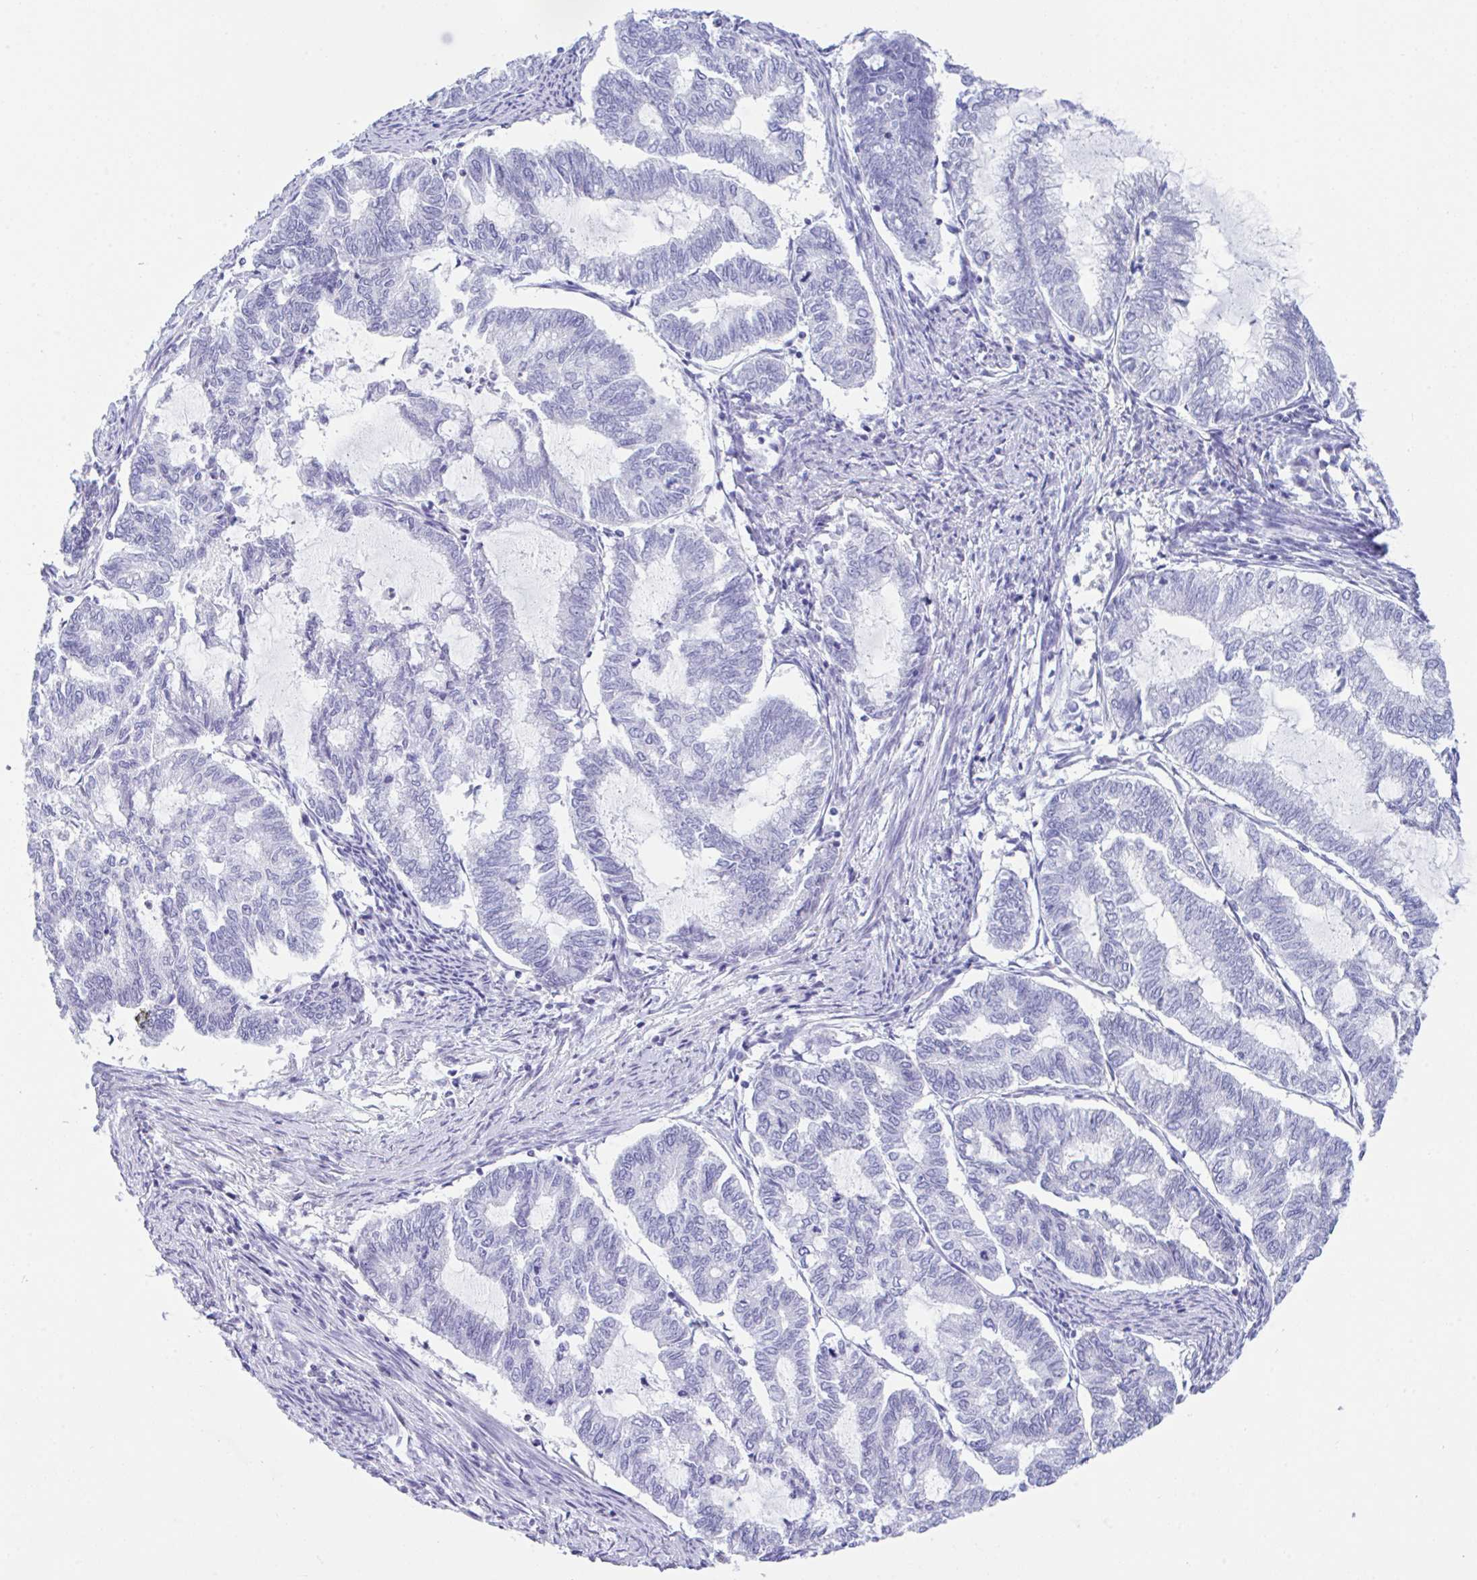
{"staining": {"intensity": "negative", "quantity": "none", "location": "none"}, "tissue": "endometrial cancer", "cell_type": "Tumor cells", "image_type": "cancer", "snomed": [{"axis": "morphology", "description": "Adenocarcinoma, NOS"}, {"axis": "topography", "description": "Endometrium"}], "caption": "This is an immunohistochemistry histopathology image of human adenocarcinoma (endometrial). There is no expression in tumor cells.", "gene": "NDUFAF8", "patient": {"sex": "female", "age": 79}}